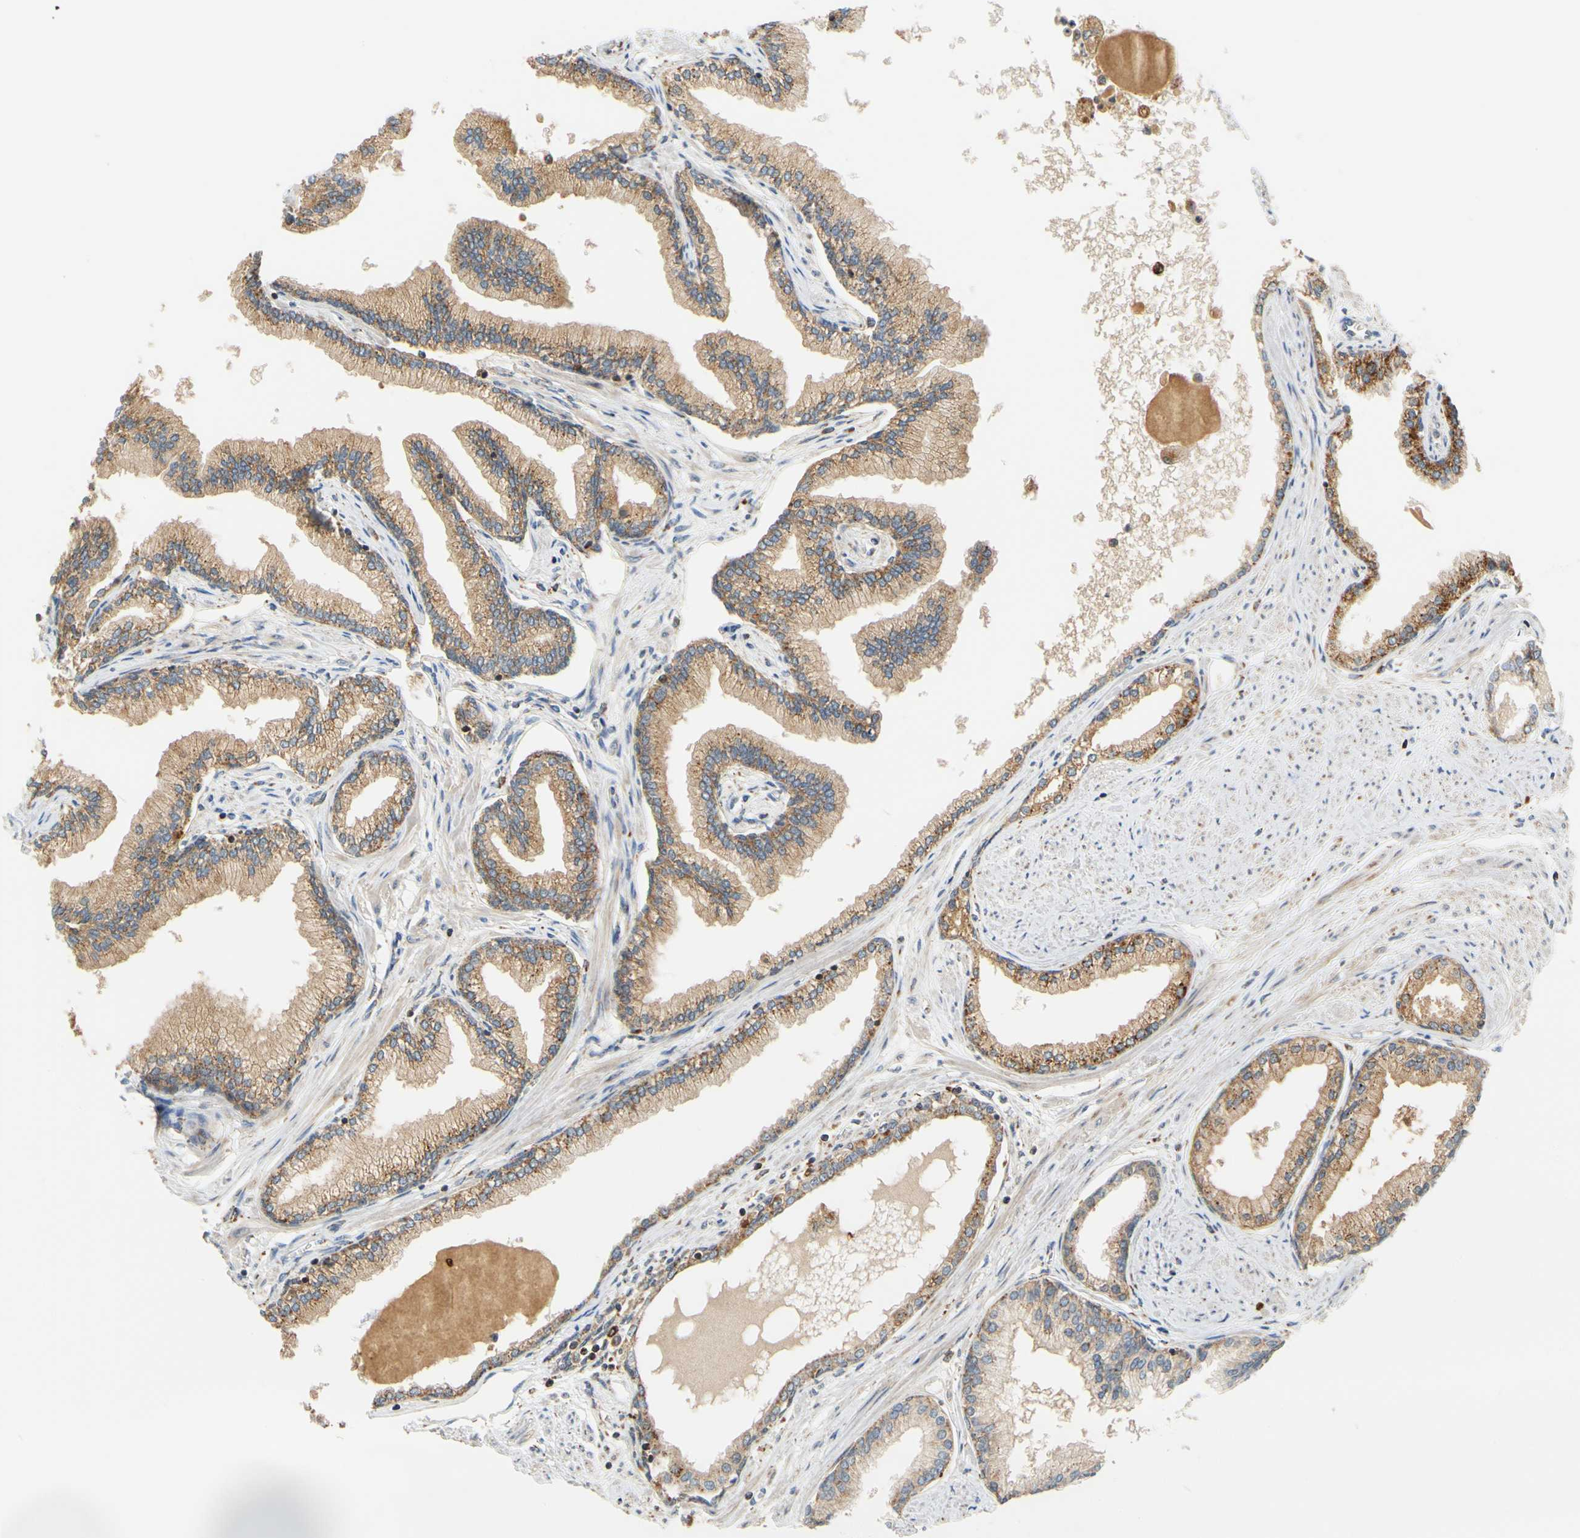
{"staining": {"intensity": "moderate", "quantity": "25%-75%", "location": "cytoplasmic/membranous"}, "tissue": "prostate", "cell_type": "Glandular cells", "image_type": "normal", "snomed": [{"axis": "morphology", "description": "Normal tissue, NOS"}, {"axis": "topography", "description": "Prostate"}], "caption": "The histopathology image shows a brown stain indicating the presence of a protein in the cytoplasmic/membranous of glandular cells in prostate.", "gene": "SFXN3", "patient": {"sex": "male", "age": 64}}